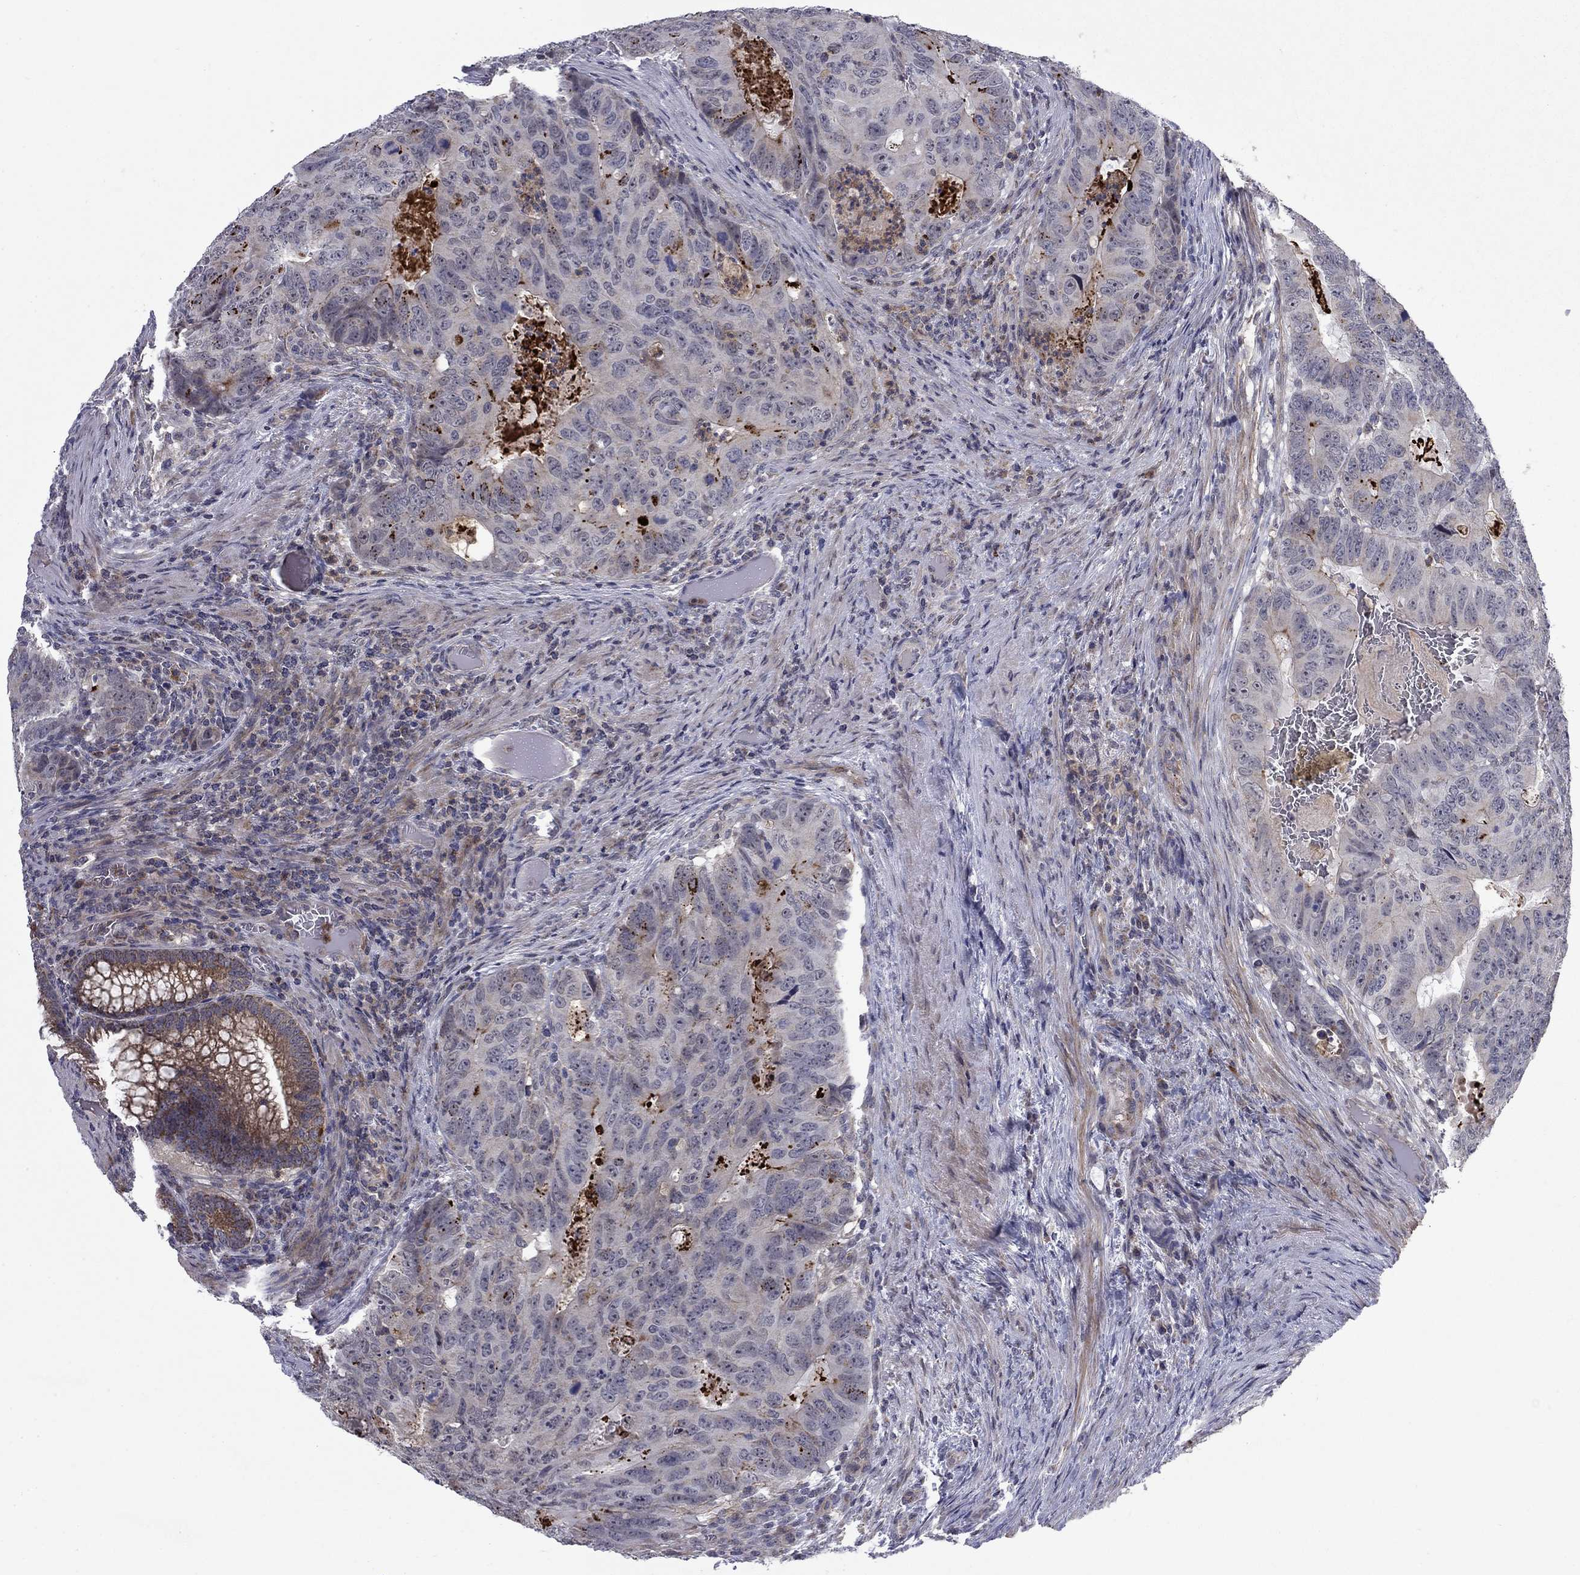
{"staining": {"intensity": "weak", "quantity": "<25%", "location": "cytoplasmic/membranous"}, "tissue": "colorectal cancer", "cell_type": "Tumor cells", "image_type": "cancer", "snomed": [{"axis": "morphology", "description": "Adenocarcinoma, NOS"}, {"axis": "topography", "description": "Colon"}], "caption": "An immunohistochemistry micrograph of adenocarcinoma (colorectal) is shown. There is no staining in tumor cells of adenocarcinoma (colorectal).", "gene": "DOP1B", "patient": {"sex": "male", "age": 79}}